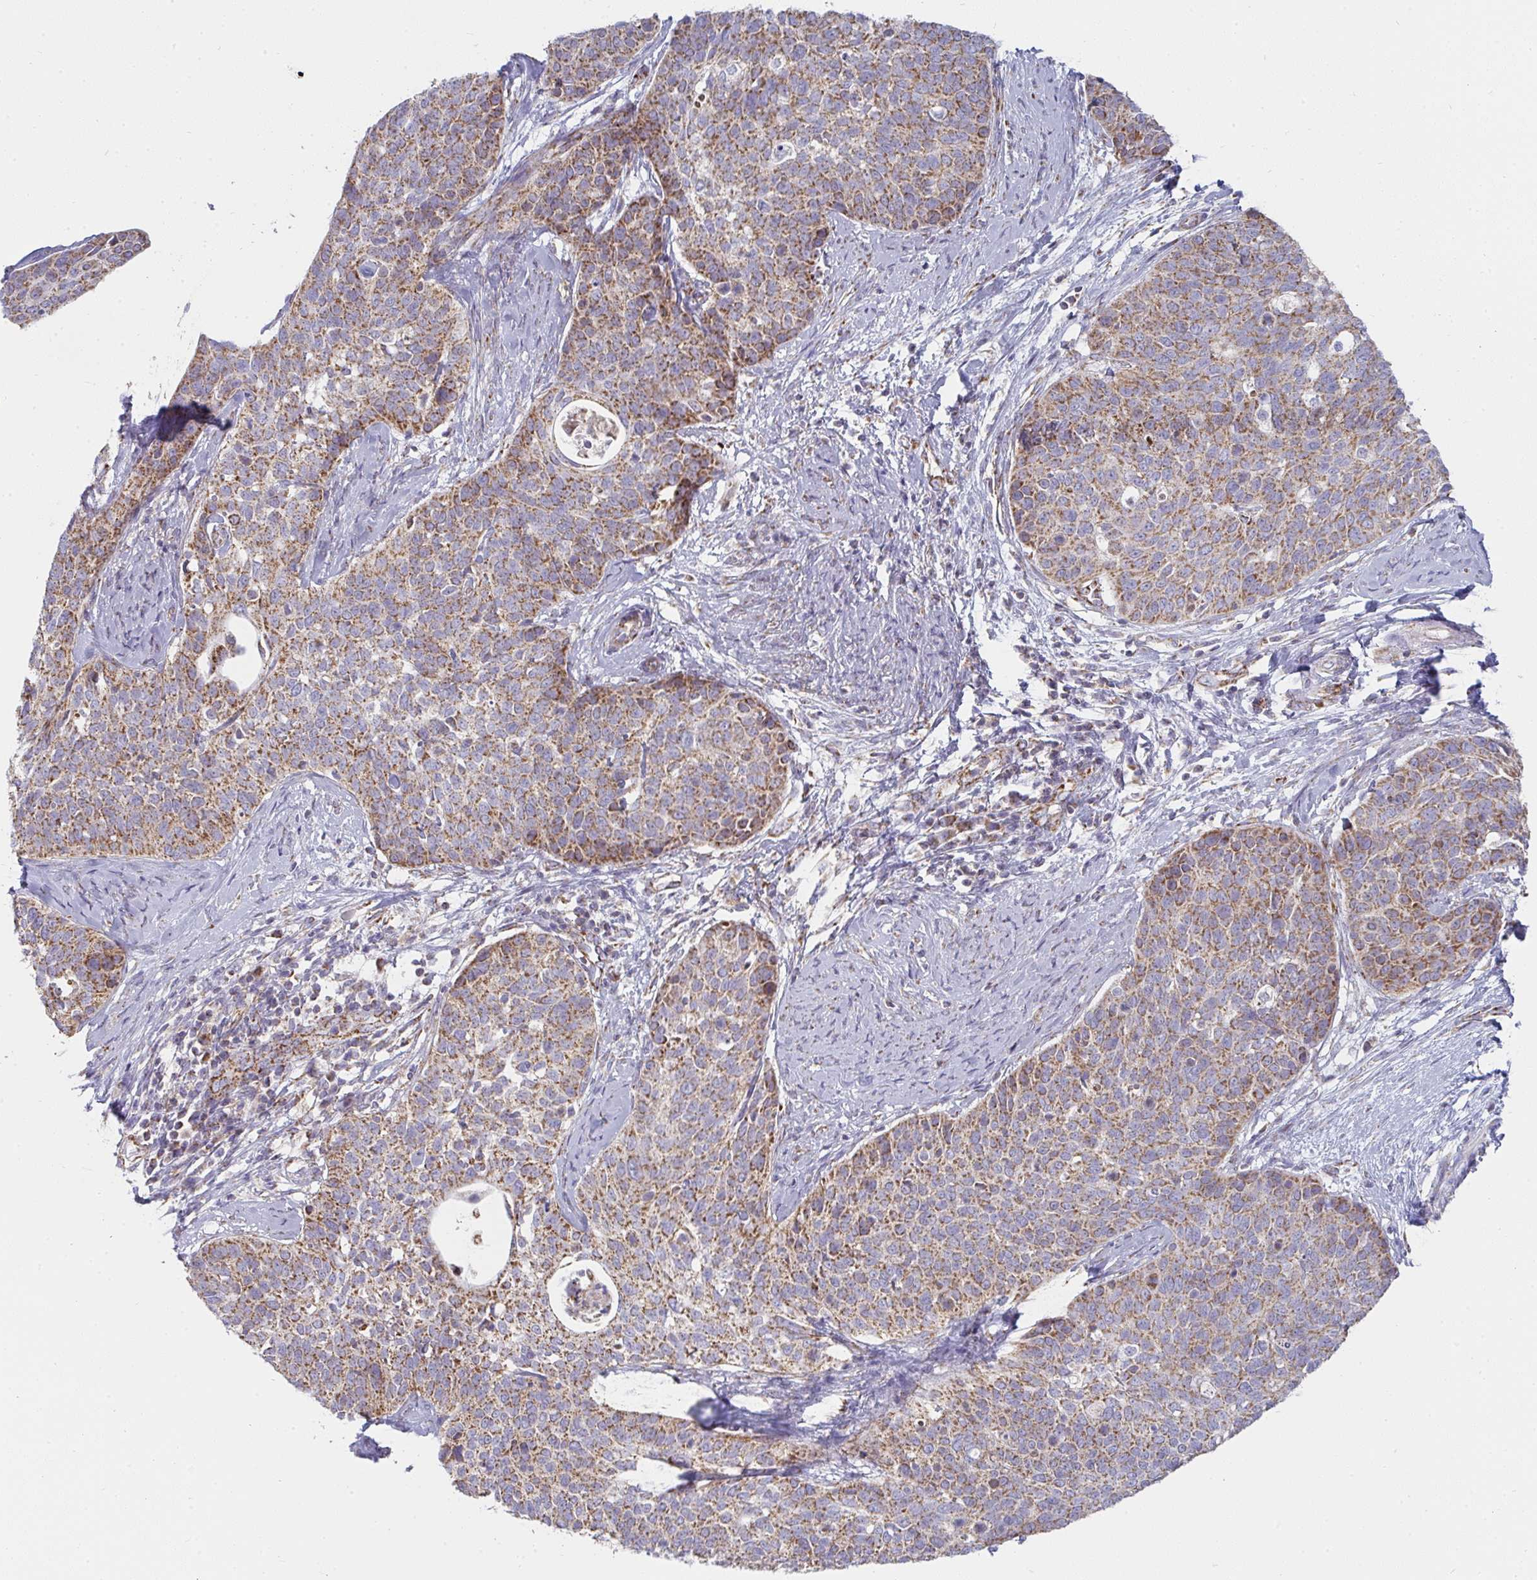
{"staining": {"intensity": "moderate", "quantity": ">75%", "location": "cytoplasmic/membranous"}, "tissue": "cervical cancer", "cell_type": "Tumor cells", "image_type": "cancer", "snomed": [{"axis": "morphology", "description": "Squamous cell carcinoma, NOS"}, {"axis": "topography", "description": "Cervix"}], "caption": "DAB (3,3'-diaminobenzidine) immunohistochemical staining of human cervical squamous cell carcinoma demonstrates moderate cytoplasmic/membranous protein positivity in about >75% of tumor cells.", "gene": "FAHD1", "patient": {"sex": "female", "age": 69}}